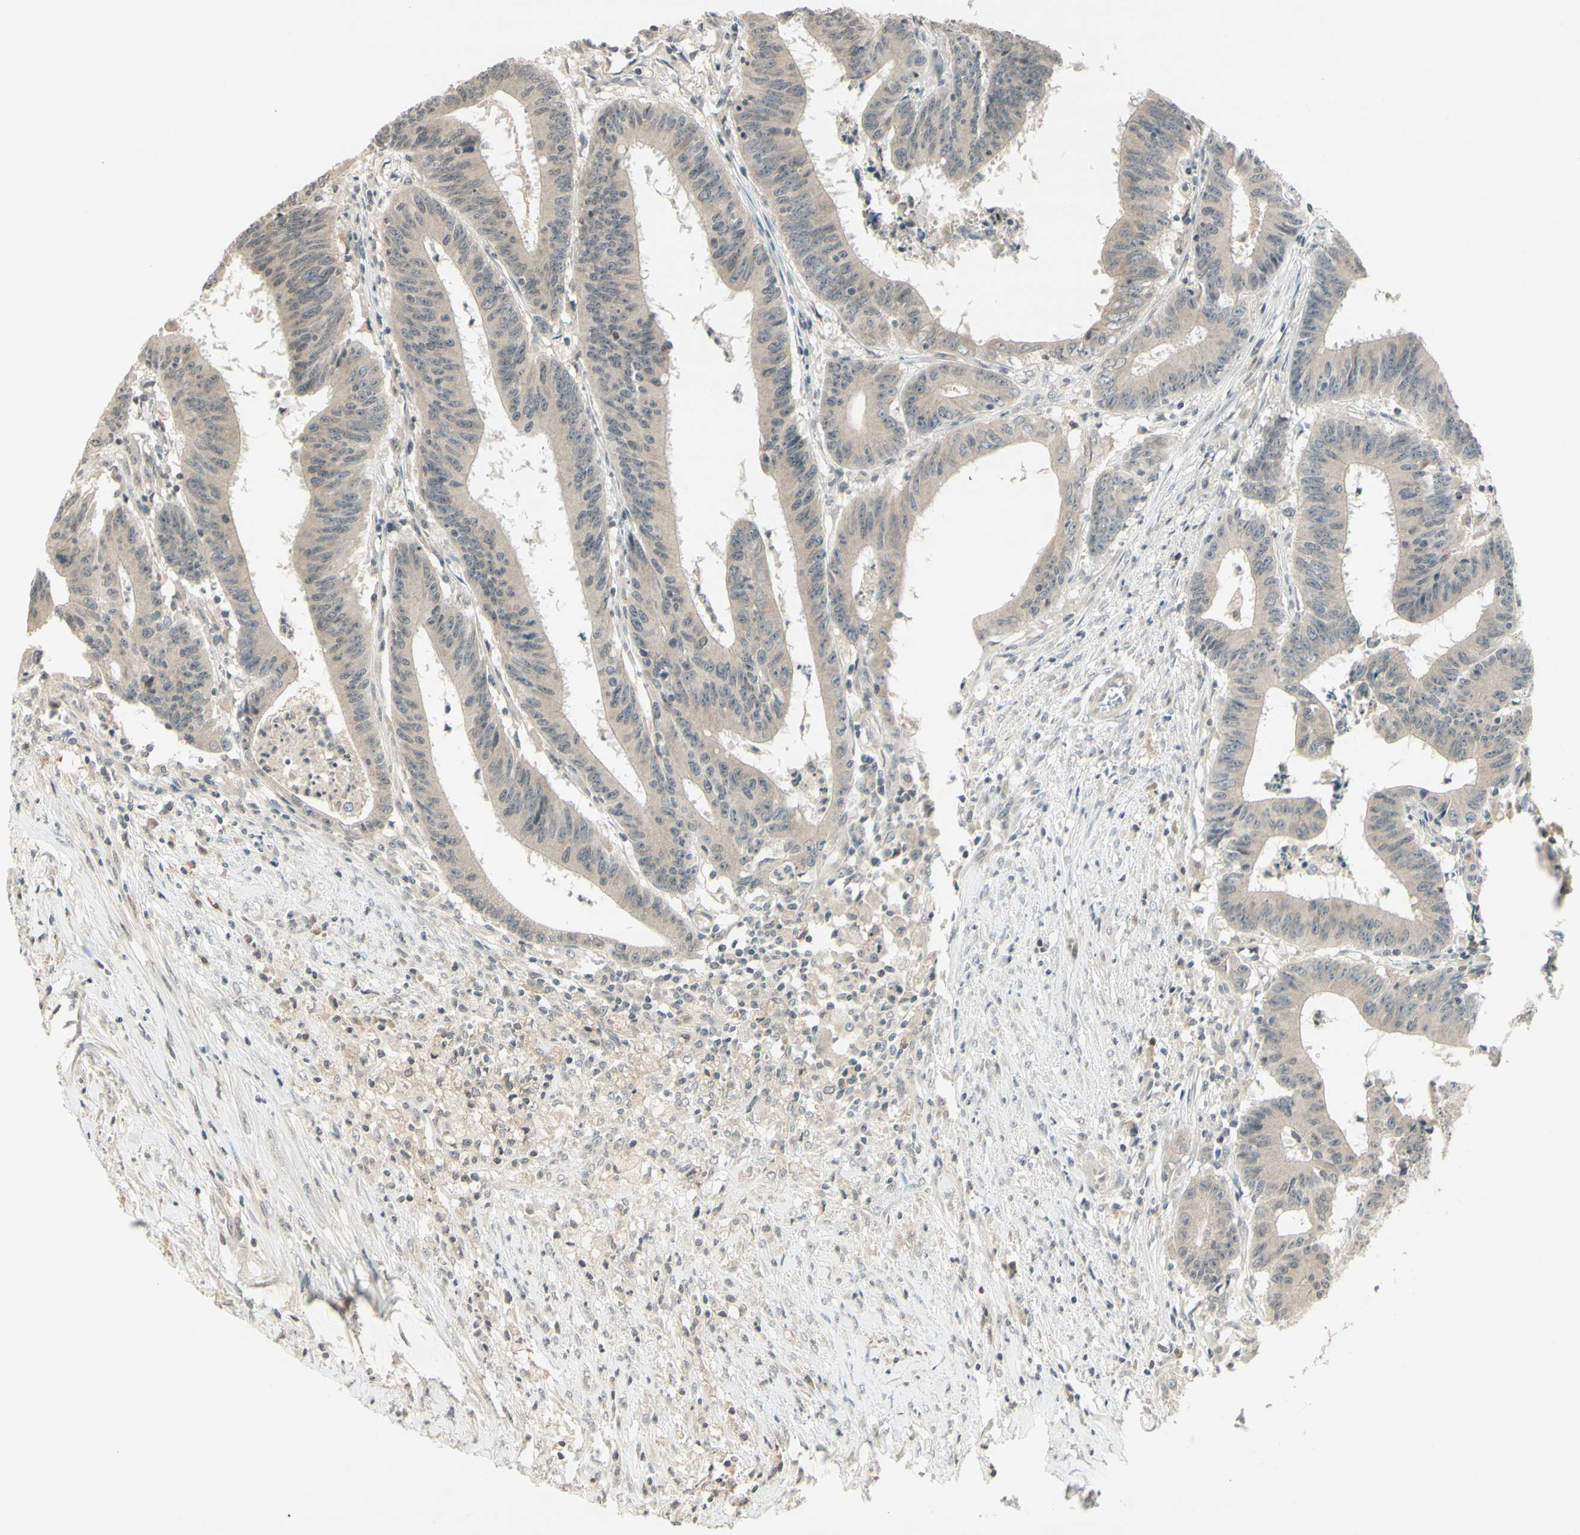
{"staining": {"intensity": "weak", "quantity": ">75%", "location": "cytoplasmic/membranous"}, "tissue": "colorectal cancer", "cell_type": "Tumor cells", "image_type": "cancer", "snomed": [{"axis": "morphology", "description": "Adenocarcinoma, NOS"}, {"axis": "topography", "description": "Colon"}], "caption": "Colorectal cancer (adenocarcinoma) stained with a brown dye displays weak cytoplasmic/membranous positive positivity in about >75% of tumor cells.", "gene": "GLI1", "patient": {"sex": "male", "age": 45}}